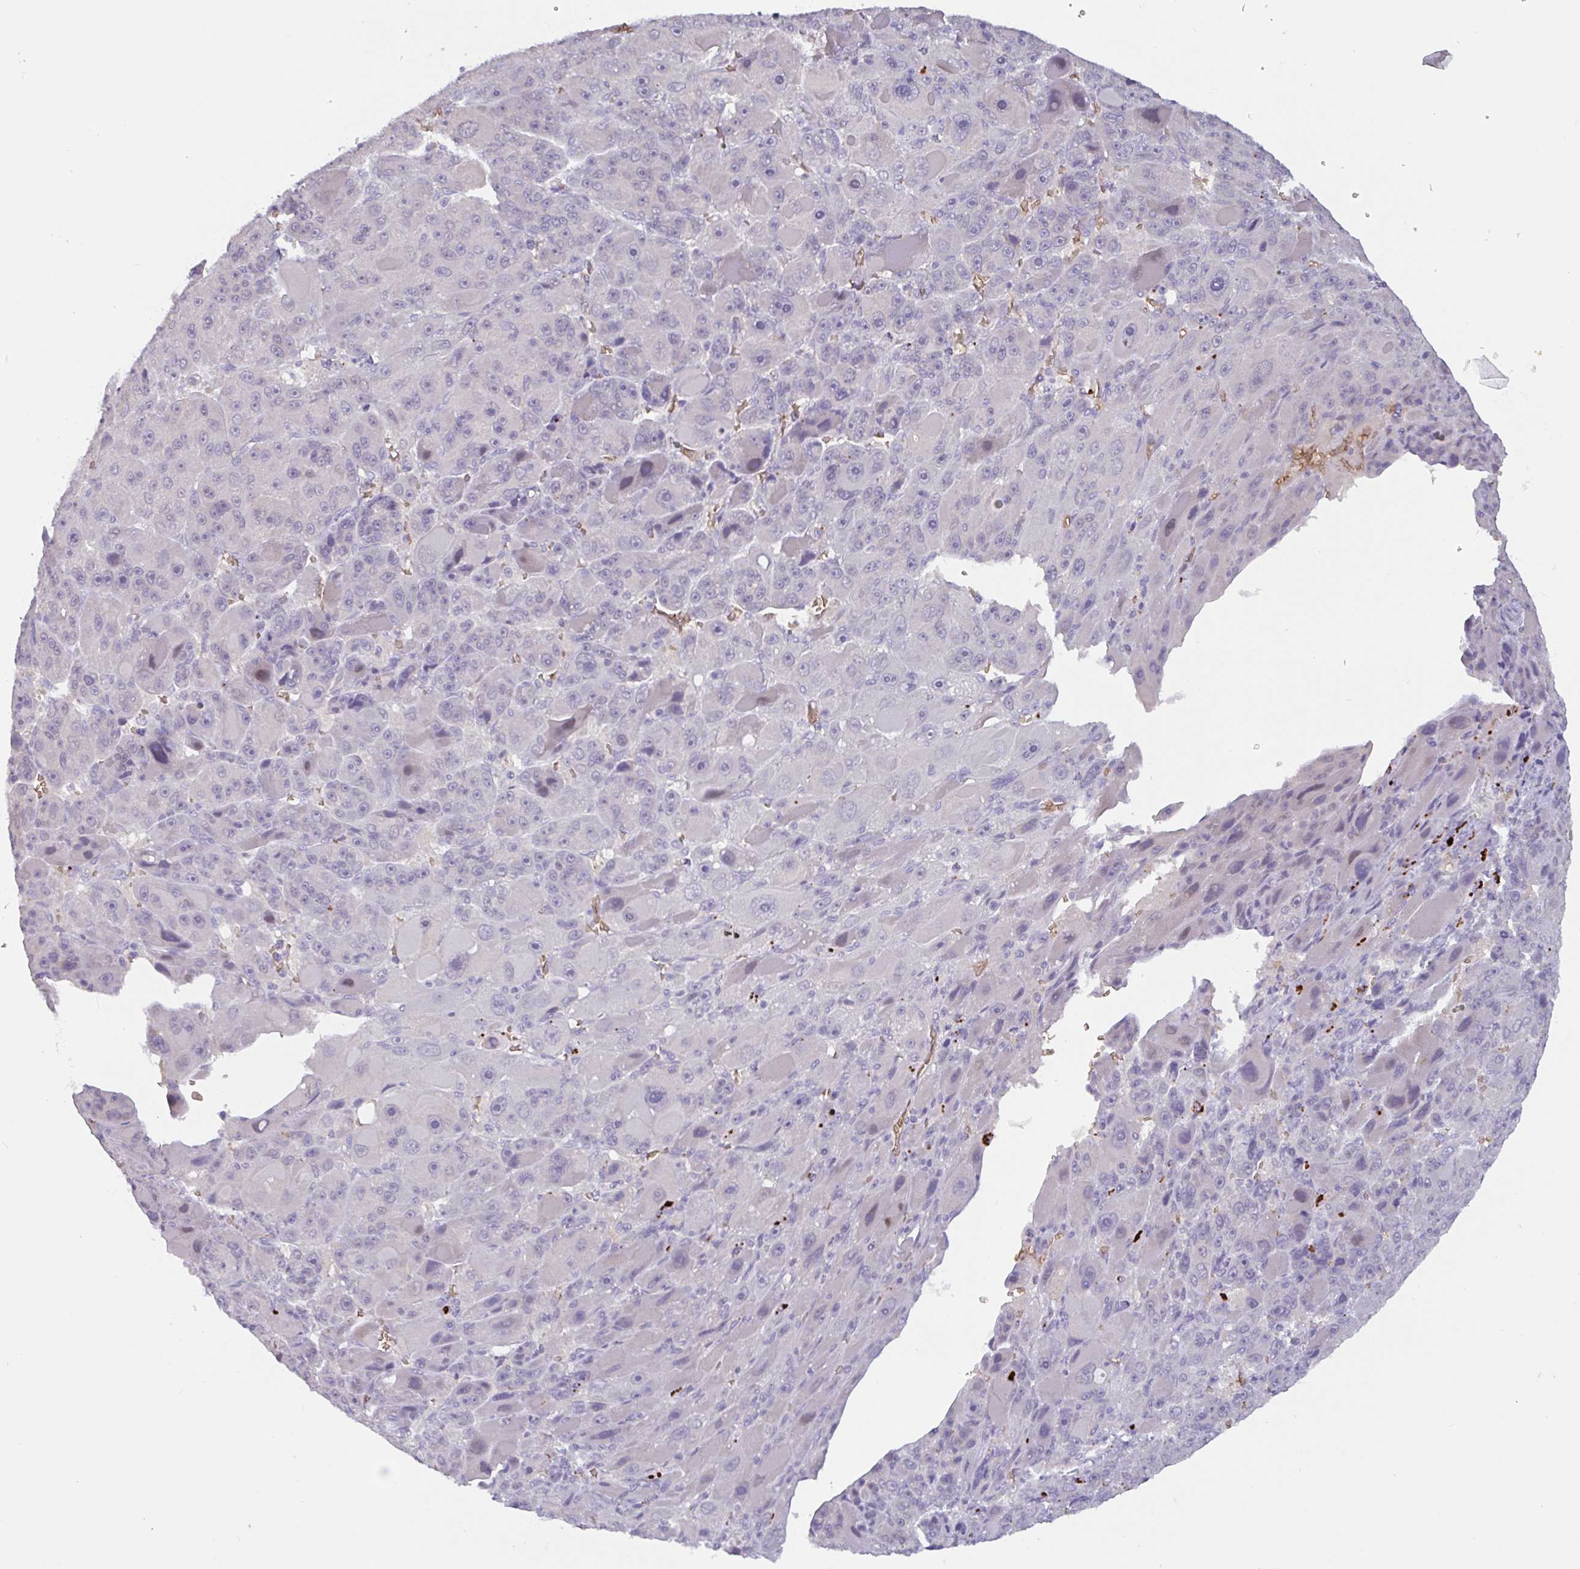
{"staining": {"intensity": "negative", "quantity": "none", "location": "none"}, "tissue": "liver cancer", "cell_type": "Tumor cells", "image_type": "cancer", "snomed": [{"axis": "morphology", "description": "Carcinoma, Hepatocellular, NOS"}, {"axis": "topography", "description": "Liver"}], "caption": "Human liver cancer stained for a protein using immunohistochemistry (IHC) reveals no positivity in tumor cells.", "gene": "RHAG", "patient": {"sex": "male", "age": 76}}